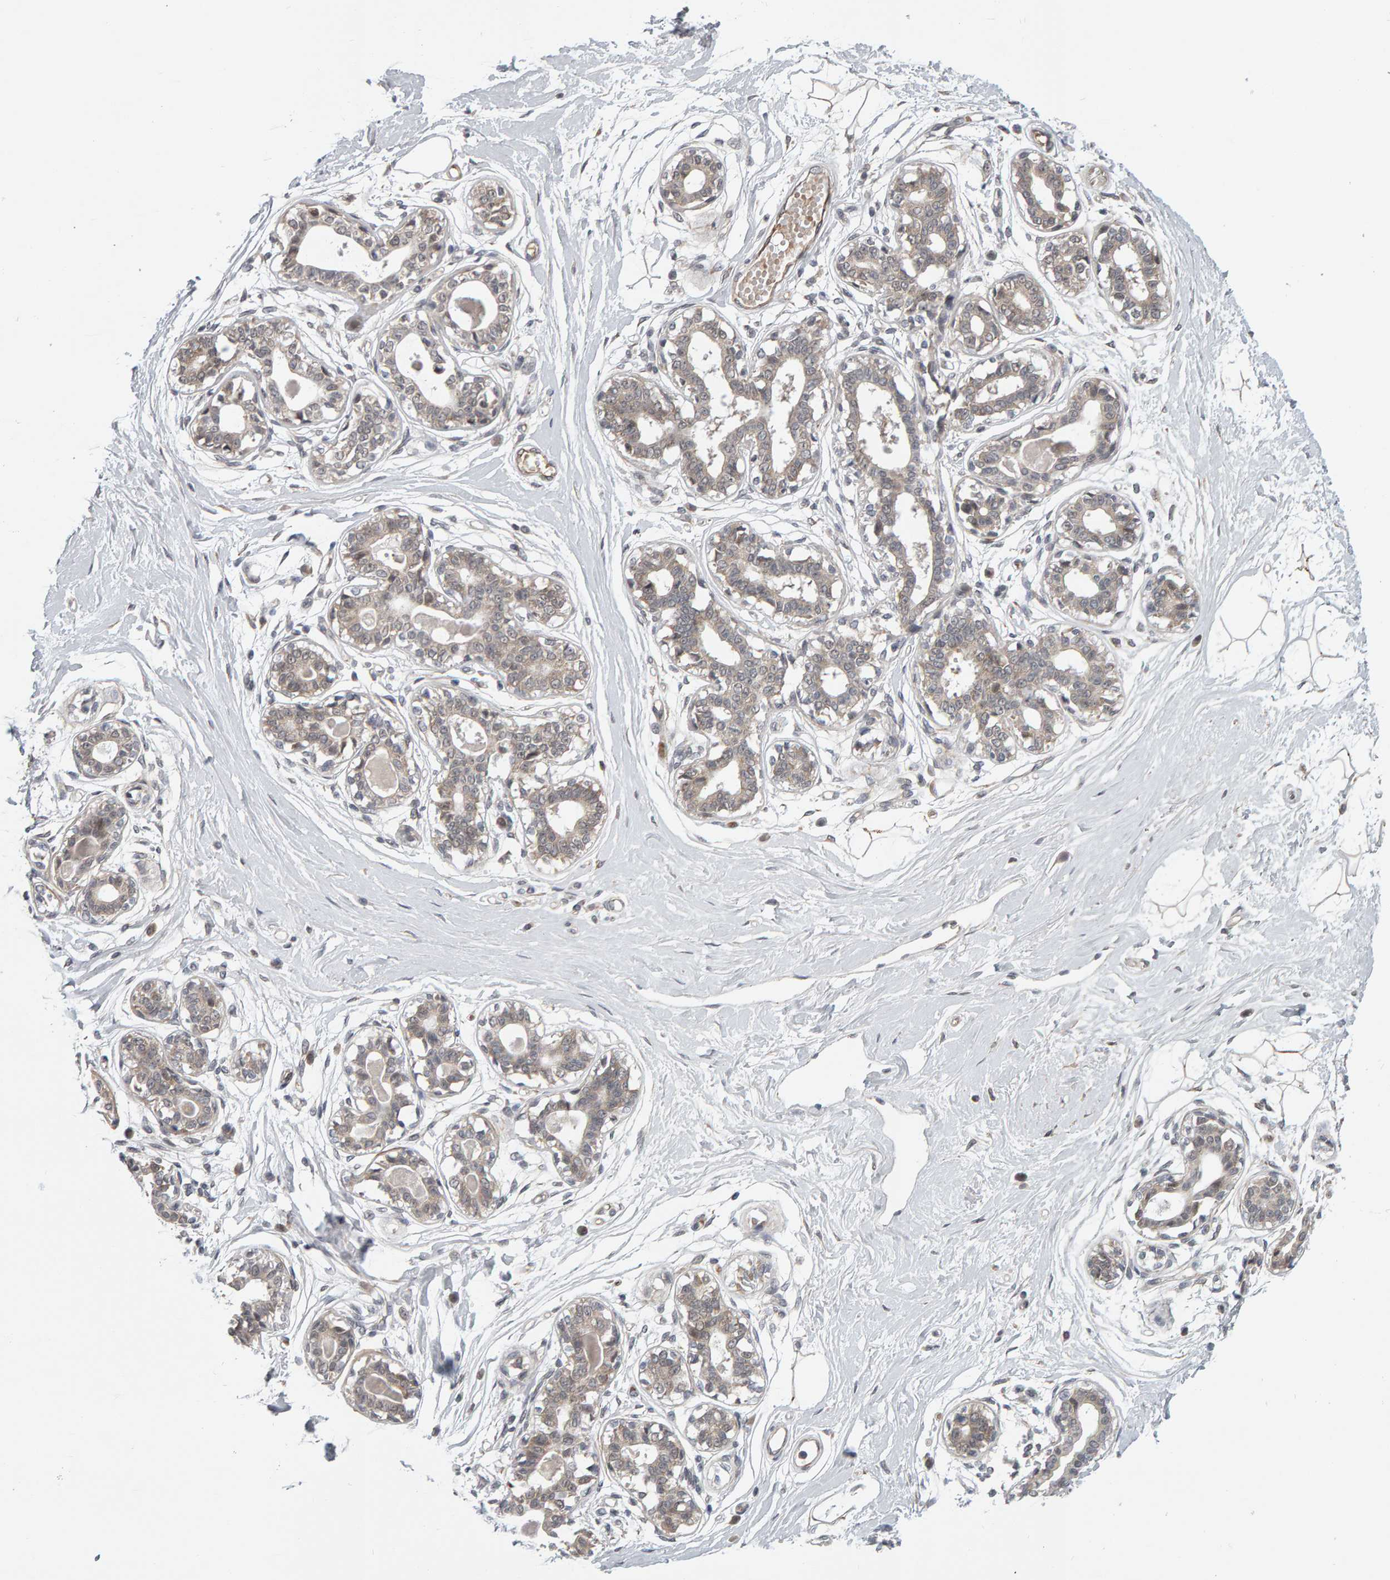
{"staining": {"intensity": "weak", "quantity": ">75%", "location": "cytoplasmic/membranous"}, "tissue": "breast", "cell_type": "Adipocytes", "image_type": "normal", "snomed": [{"axis": "morphology", "description": "Normal tissue, NOS"}, {"axis": "topography", "description": "Breast"}], "caption": "High-power microscopy captured an immunohistochemistry photomicrograph of normal breast, revealing weak cytoplasmic/membranous positivity in approximately >75% of adipocytes.", "gene": "DAP3", "patient": {"sex": "female", "age": 45}}